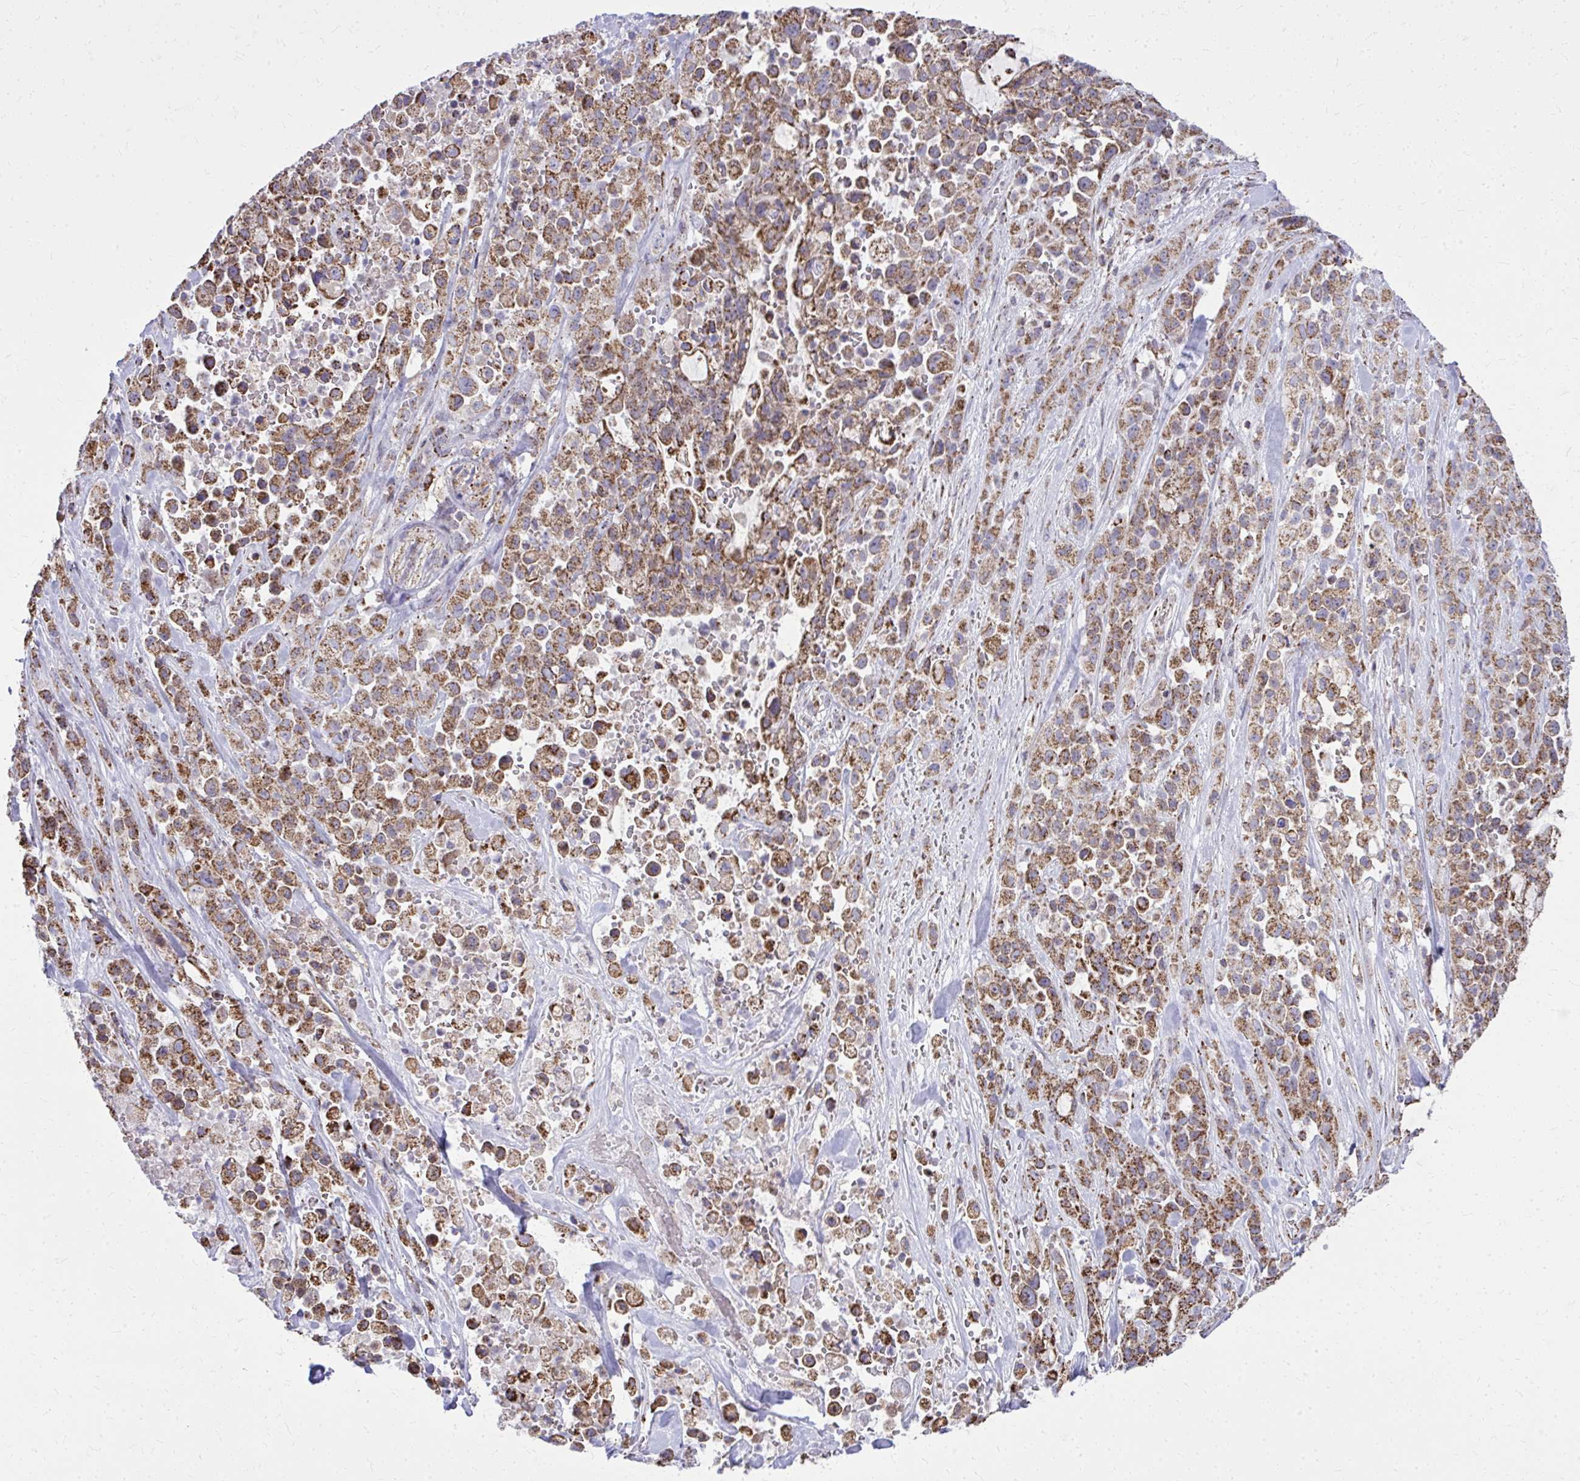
{"staining": {"intensity": "strong", "quantity": ">75%", "location": "cytoplasmic/membranous"}, "tissue": "pancreatic cancer", "cell_type": "Tumor cells", "image_type": "cancer", "snomed": [{"axis": "morphology", "description": "Adenocarcinoma, NOS"}, {"axis": "topography", "description": "Pancreas"}], "caption": "Approximately >75% of tumor cells in adenocarcinoma (pancreatic) display strong cytoplasmic/membranous protein staining as visualized by brown immunohistochemical staining.", "gene": "ZNF362", "patient": {"sex": "male", "age": 44}}